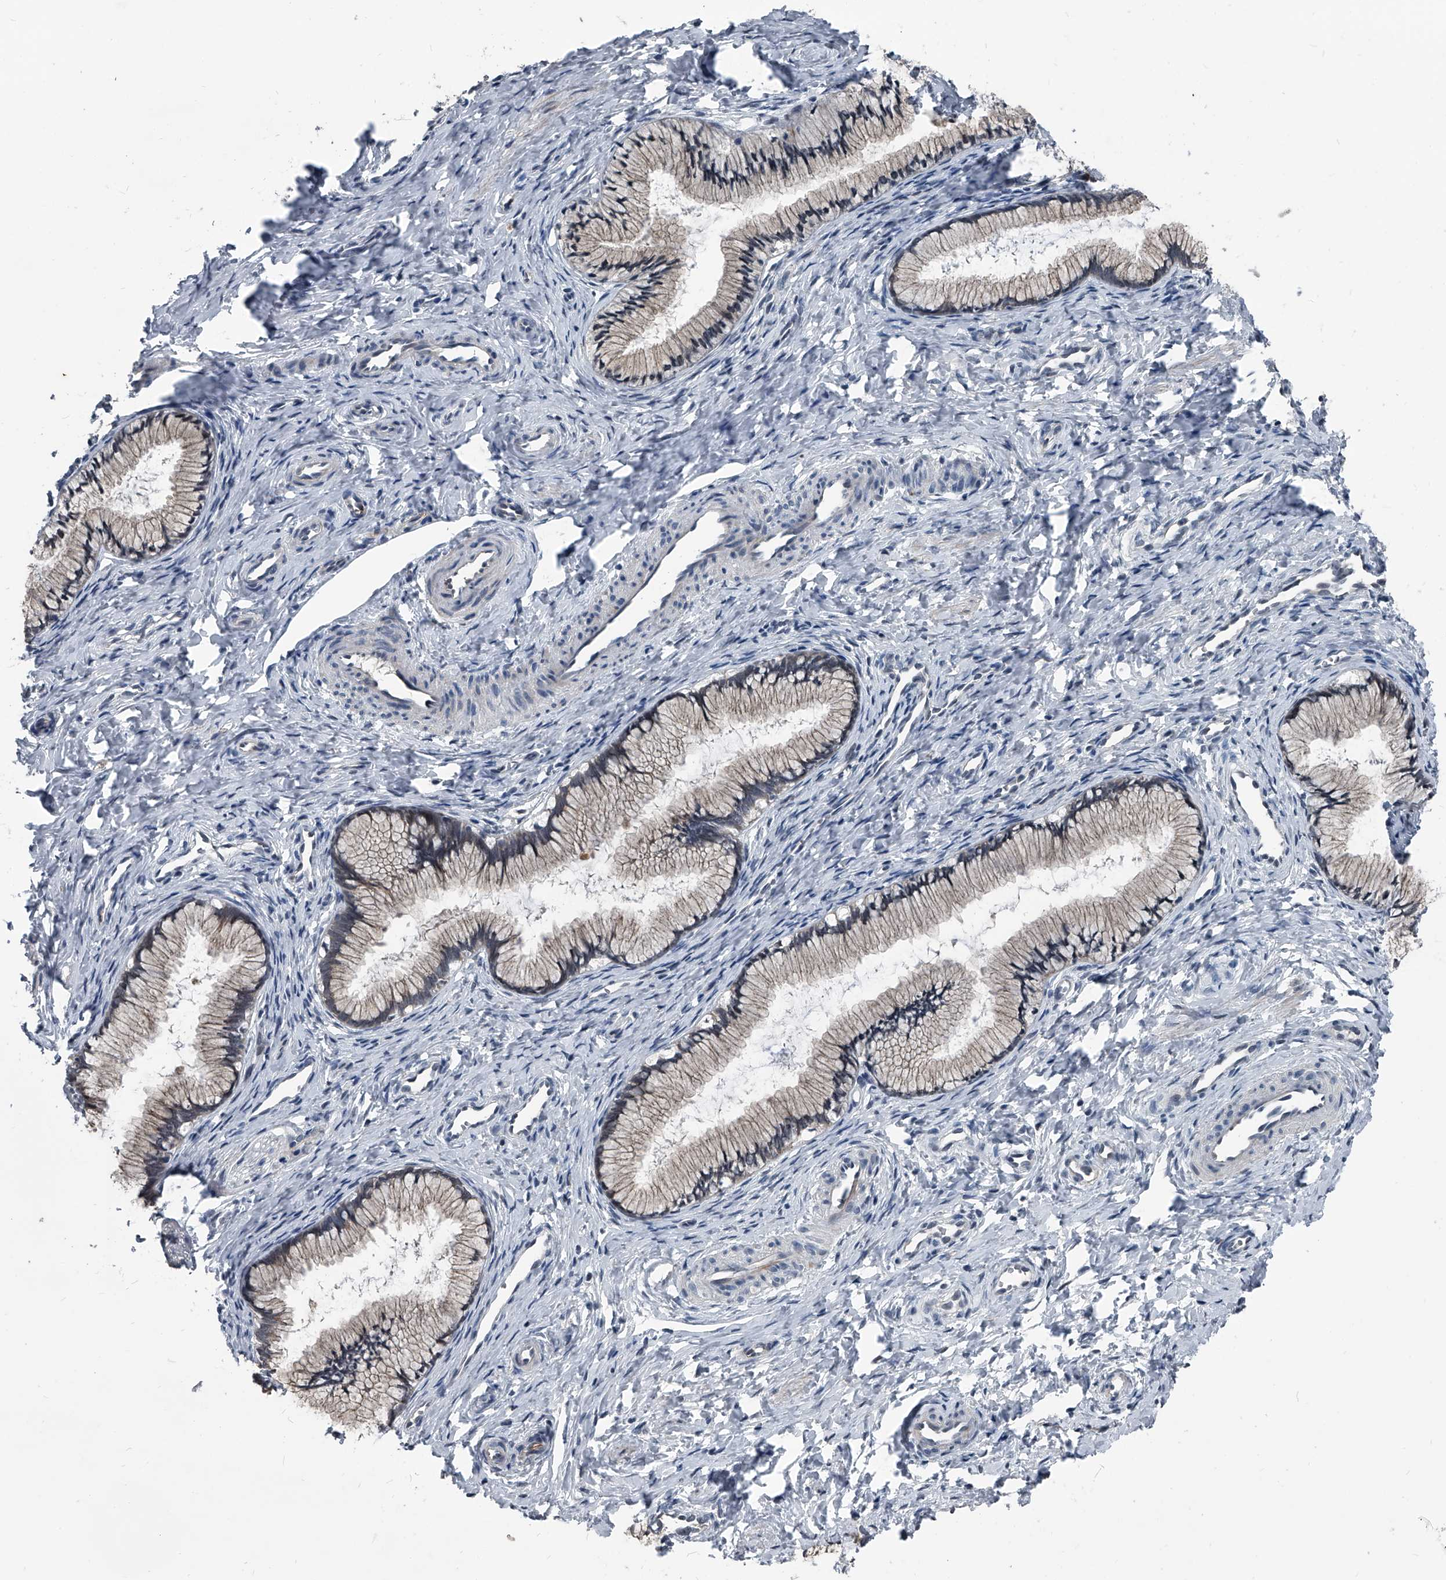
{"staining": {"intensity": "weak", "quantity": "<25%", "location": "cytoplasmic/membranous"}, "tissue": "cervix", "cell_type": "Glandular cells", "image_type": "normal", "snomed": [{"axis": "morphology", "description": "Normal tissue, NOS"}, {"axis": "topography", "description": "Cervix"}], "caption": "Image shows no protein staining in glandular cells of normal cervix.", "gene": "MEN1", "patient": {"sex": "female", "age": 27}}